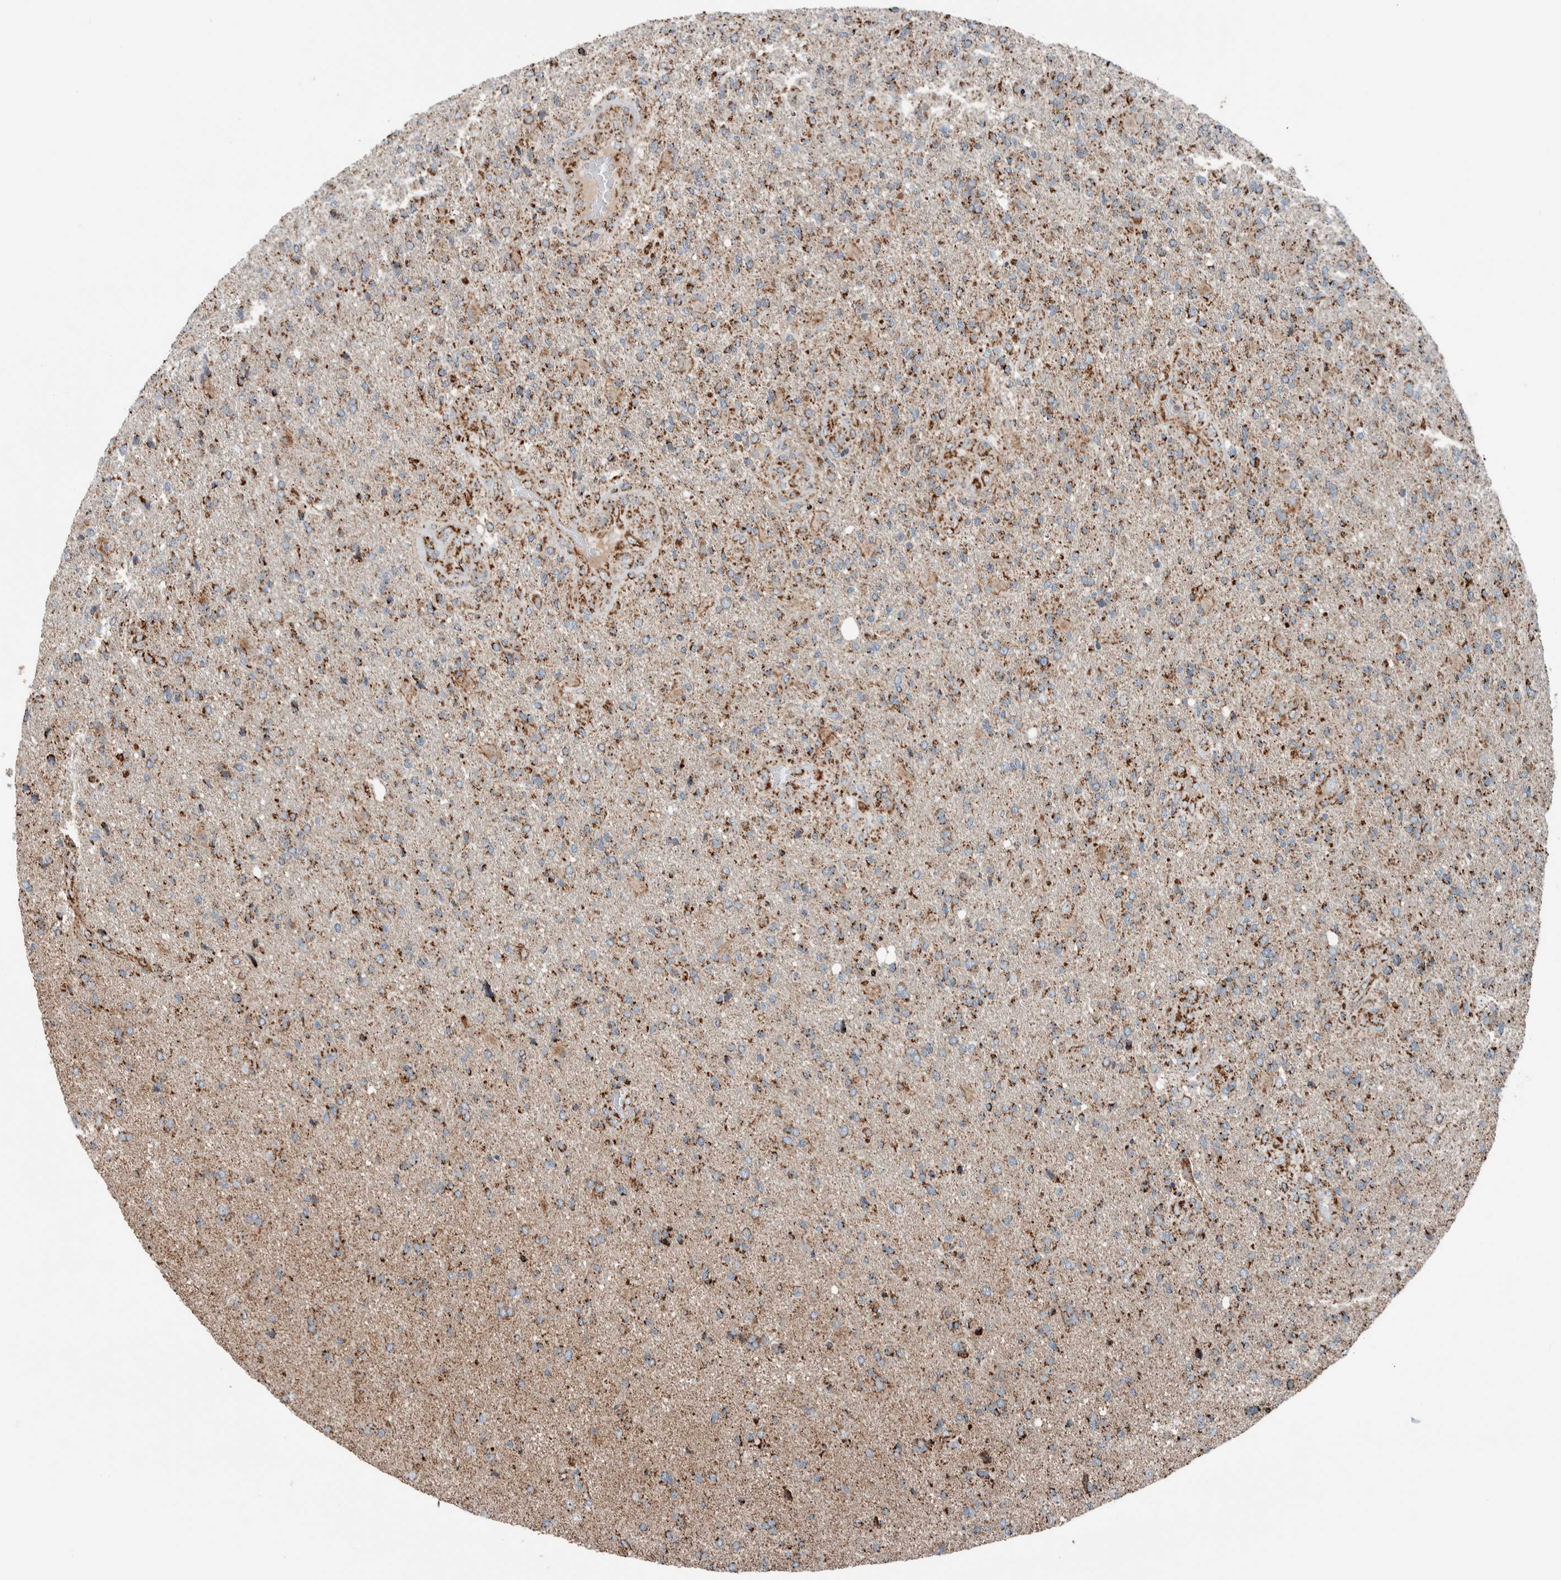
{"staining": {"intensity": "moderate", "quantity": ">75%", "location": "cytoplasmic/membranous"}, "tissue": "glioma", "cell_type": "Tumor cells", "image_type": "cancer", "snomed": [{"axis": "morphology", "description": "Glioma, malignant, High grade"}, {"axis": "topography", "description": "Brain"}], "caption": "Glioma was stained to show a protein in brown. There is medium levels of moderate cytoplasmic/membranous staining in approximately >75% of tumor cells. Nuclei are stained in blue.", "gene": "CNTROB", "patient": {"sex": "male", "age": 72}}